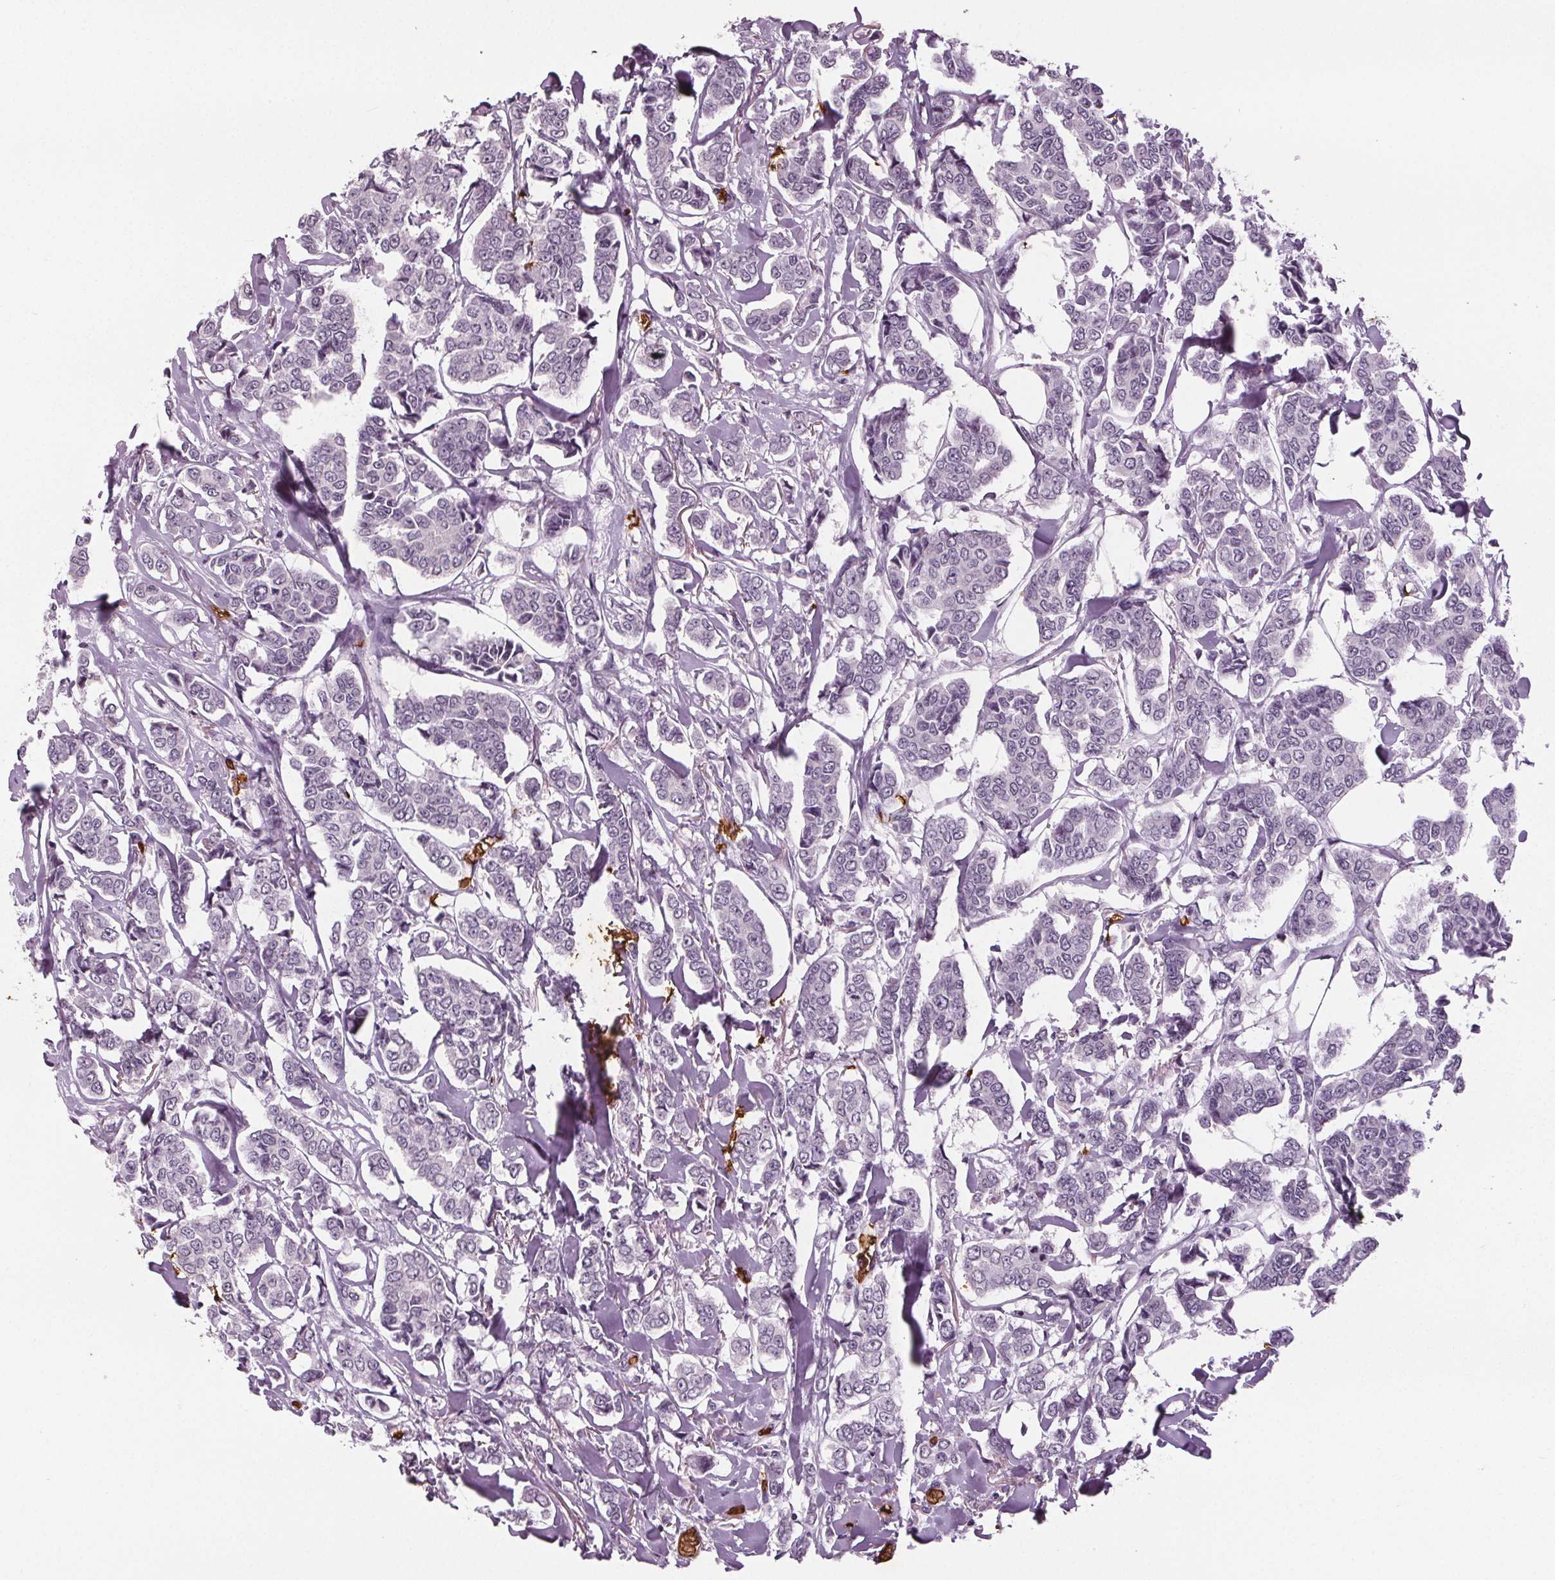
{"staining": {"intensity": "negative", "quantity": "none", "location": "none"}, "tissue": "breast cancer", "cell_type": "Tumor cells", "image_type": "cancer", "snomed": [{"axis": "morphology", "description": "Duct carcinoma"}, {"axis": "topography", "description": "Breast"}], "caption": "The photomicrograph demonstrates no staining of tumor cells in breast cancer.", "gene": "SLC4A1", "patient": {"sex": "female", "age": 94}}